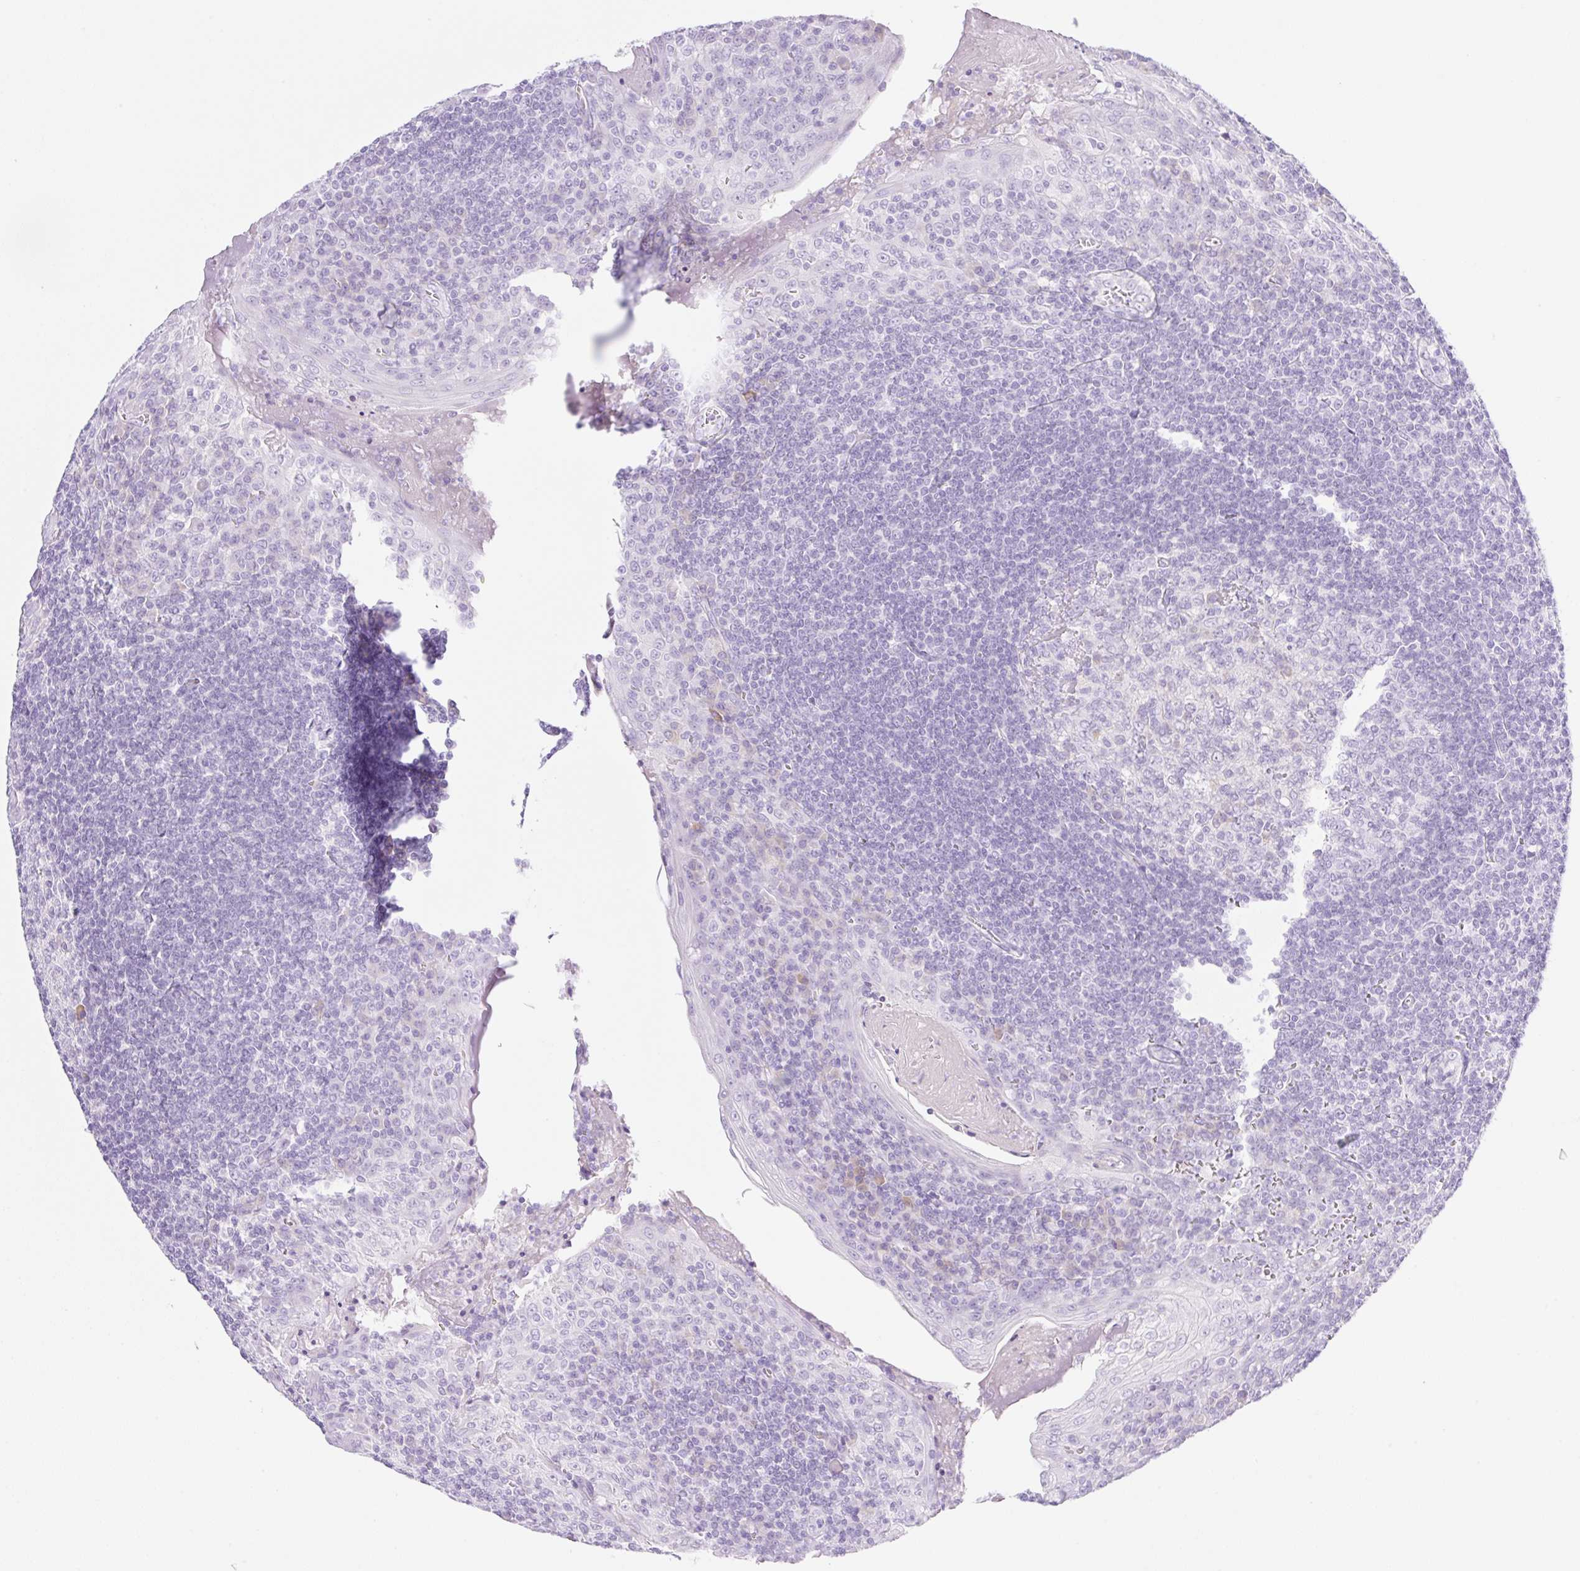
{"staining": {"intensity": "negative", "quantity": "none", "location": "none"}, "tissue": "tonsil", "cell_type": "Germinal center cells", "image_type": "normal", "snomed": [{"axis": "morphology", "description": "Normal tissue, NOS"}, {"axis": "topography", "description": "Tonsil"}], "caption": "A histopathology image of tonsil stained for a protein demonstrates no brown staining in germinal center cells. (Stains: DAB (3,3'-diaminobenzidine) IHC with hematoxylin counter stain, Microscopy: brightfield microscopy at high magnification).", "gene": "PALM3", "patient": {"sex": "male", "age": 27}}